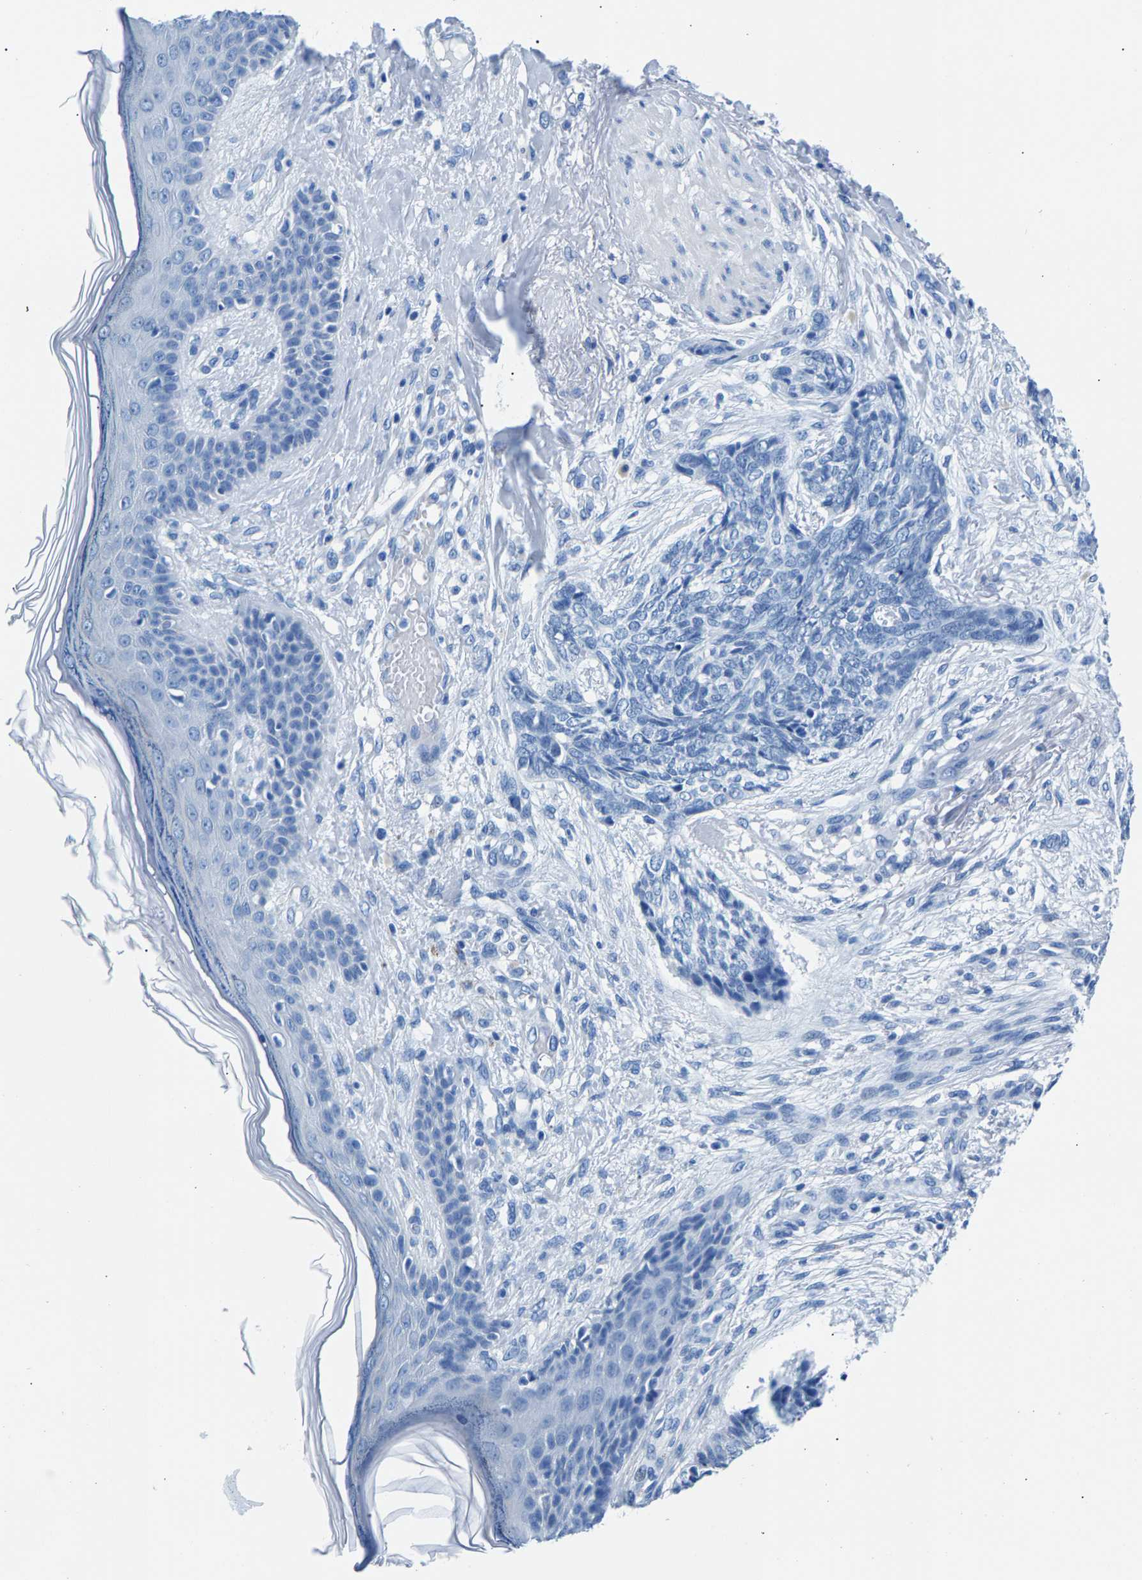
{"staining": {"intensity": "negative", "quantity": "none", "location": "none"}, "tissue": "skin cancer", "cell_type": "Tumor cells", "image_type": "cancer", "snomed": [{"axis": "morphology", "description": "Basal cell carcinoma"}, {"axis": "topography", "description": "Skin"}], "caption": "This is an immunohistochemistry (IHC) image of basal cell carcinoma (skin). There is no positivity in tumor cells.", "gene": "CPS1", "patient": {"sex": "female", "age": 84}}